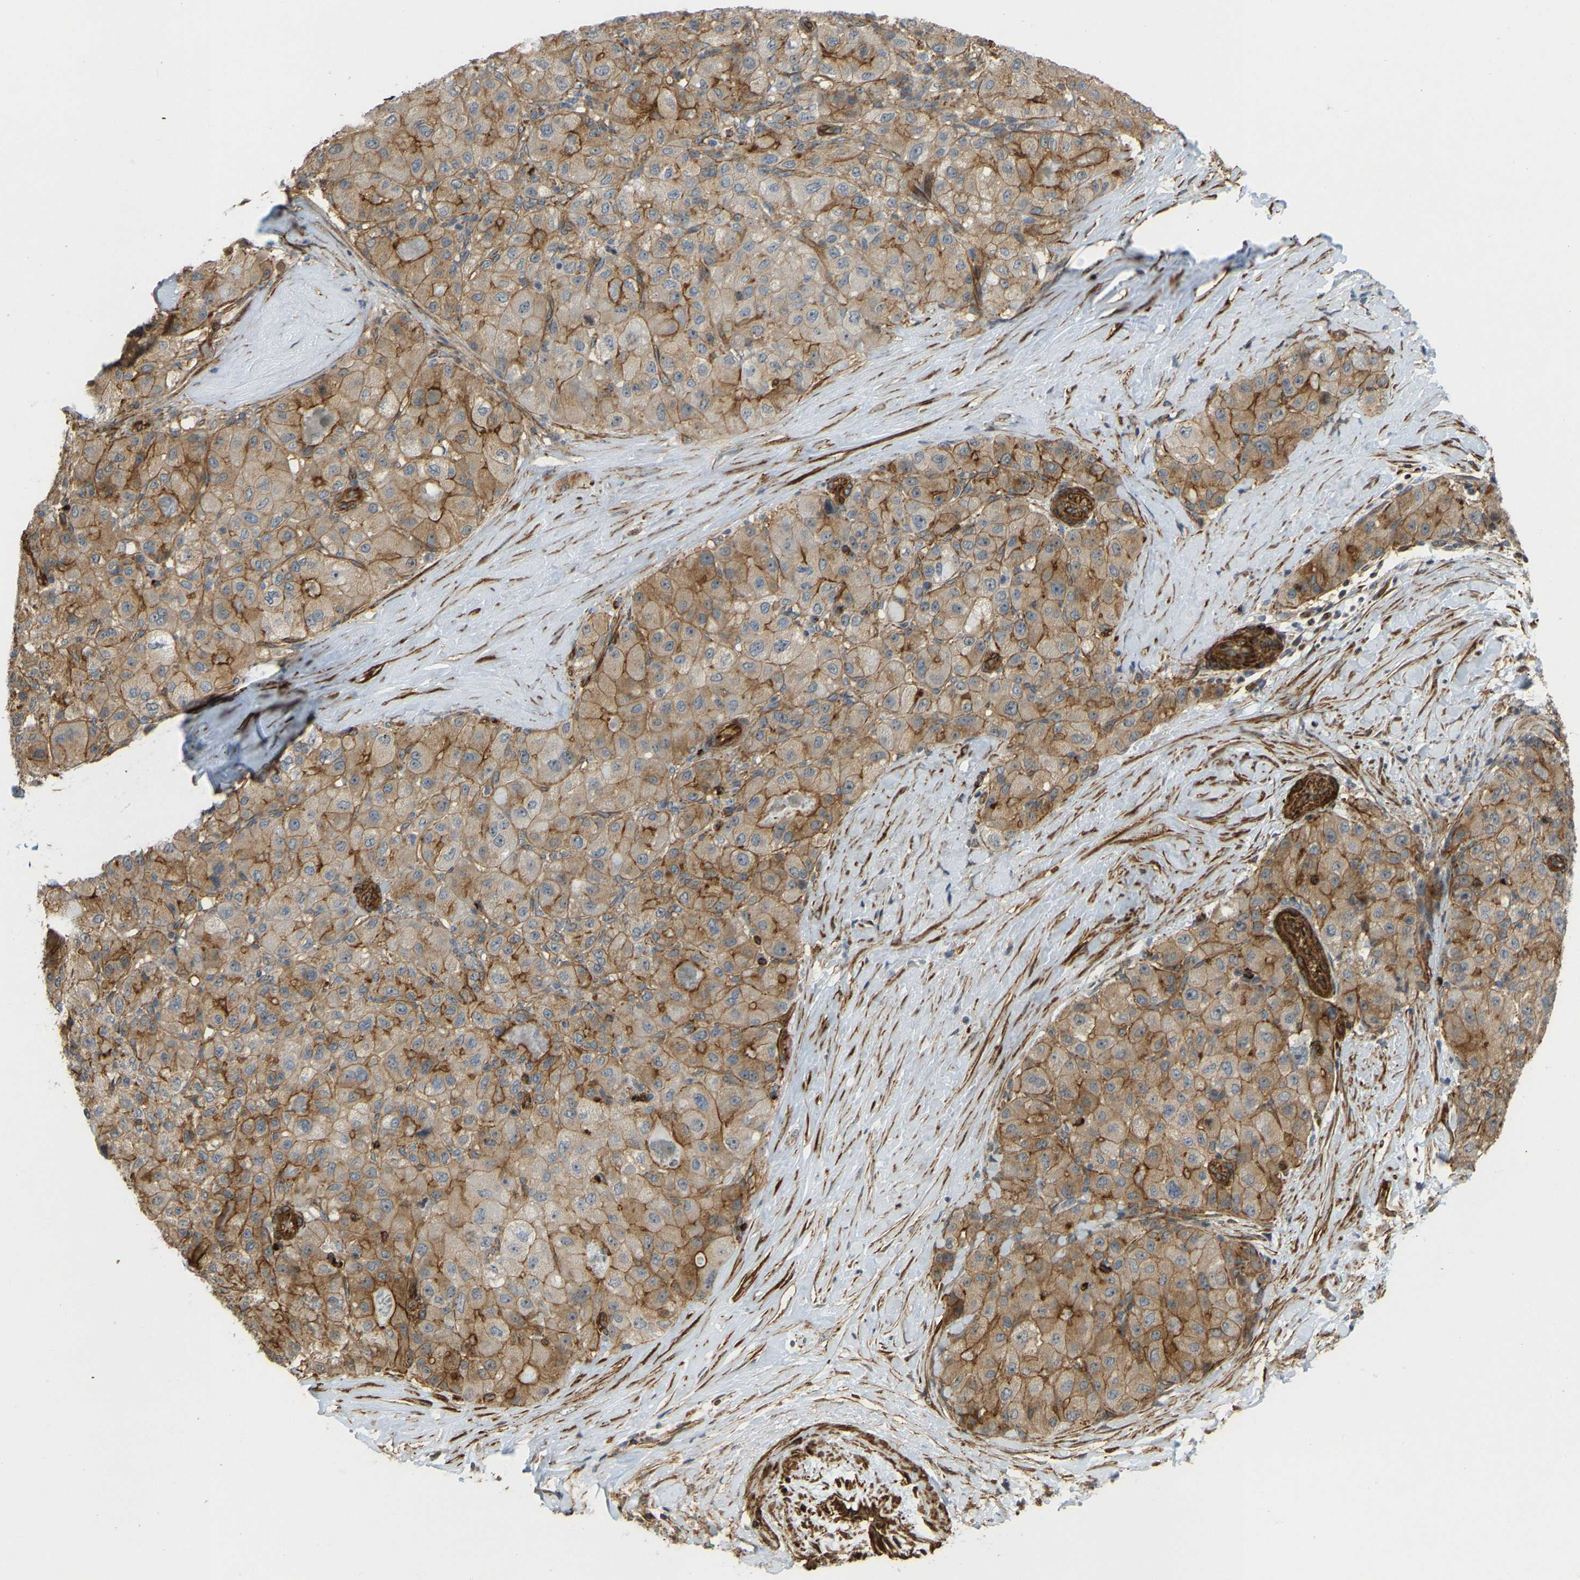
{"staining": {"intensity": "moderate", "quantity": ">75%", "location": "cytoplasmic/membranous"}, "tissue": "liver cancer", "cell_type": "Tumor cells", "image_type": "cancer", "snomed": [{"axis": "morphology", "description": "Cholangiocarcinoma"}, {"axis": "topography", "description": "Liver"}], "caption": "Immunohistochemical staining of human cholangiocarcinoma (liver) displays medium levels of moderate cytoplasmic/membranous protein staining in approximately >75% of tumor cells. (brown staining indicates protein expression, while blue staining denotes nuclei).", "gene": "KIAA1671", "patient": {"sex": "male", "age": 50}}